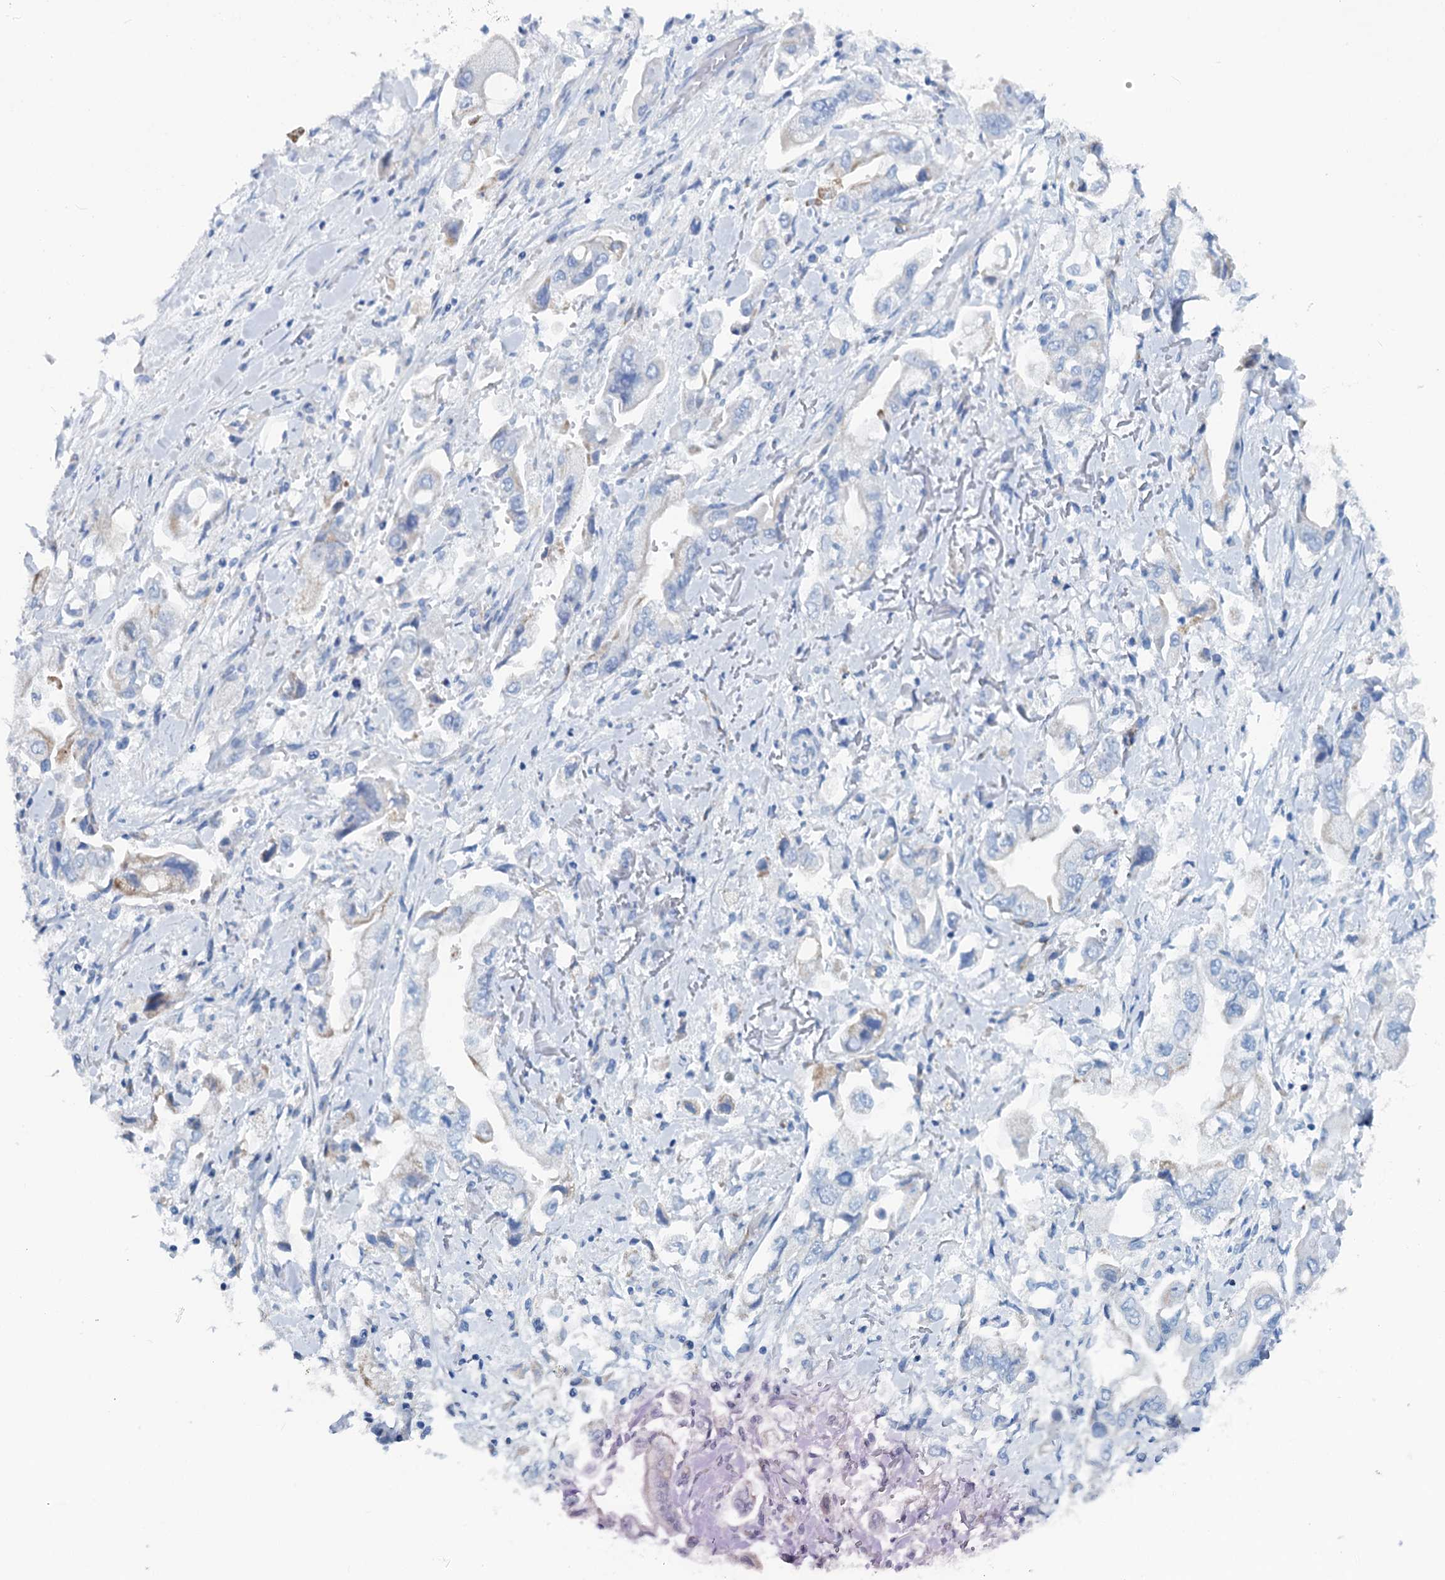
{"staining": {"intensity": "negative", "quantity": "none", "location": "none"}, "tissue": "stomach cancer", "cell_type": "Tumor cells", "image_type": "cancer", "snomed": [{"axis": "morphology", "description": "Adenocarcinoma, NOS"}, {"axis": "topography", "description": "Stomach"}], "caption": "DAB immunohistochemical staining of human stomach cancer reveals no significant positivity in tumor cells. The staining was performed using DAB to visualize the protein expression in brown, while the nuclei were stained in blue with hematoxylin (Magnification: 20x).", "gene": "SLC1A3", "patient": {"sex": "male", "age": 62}}